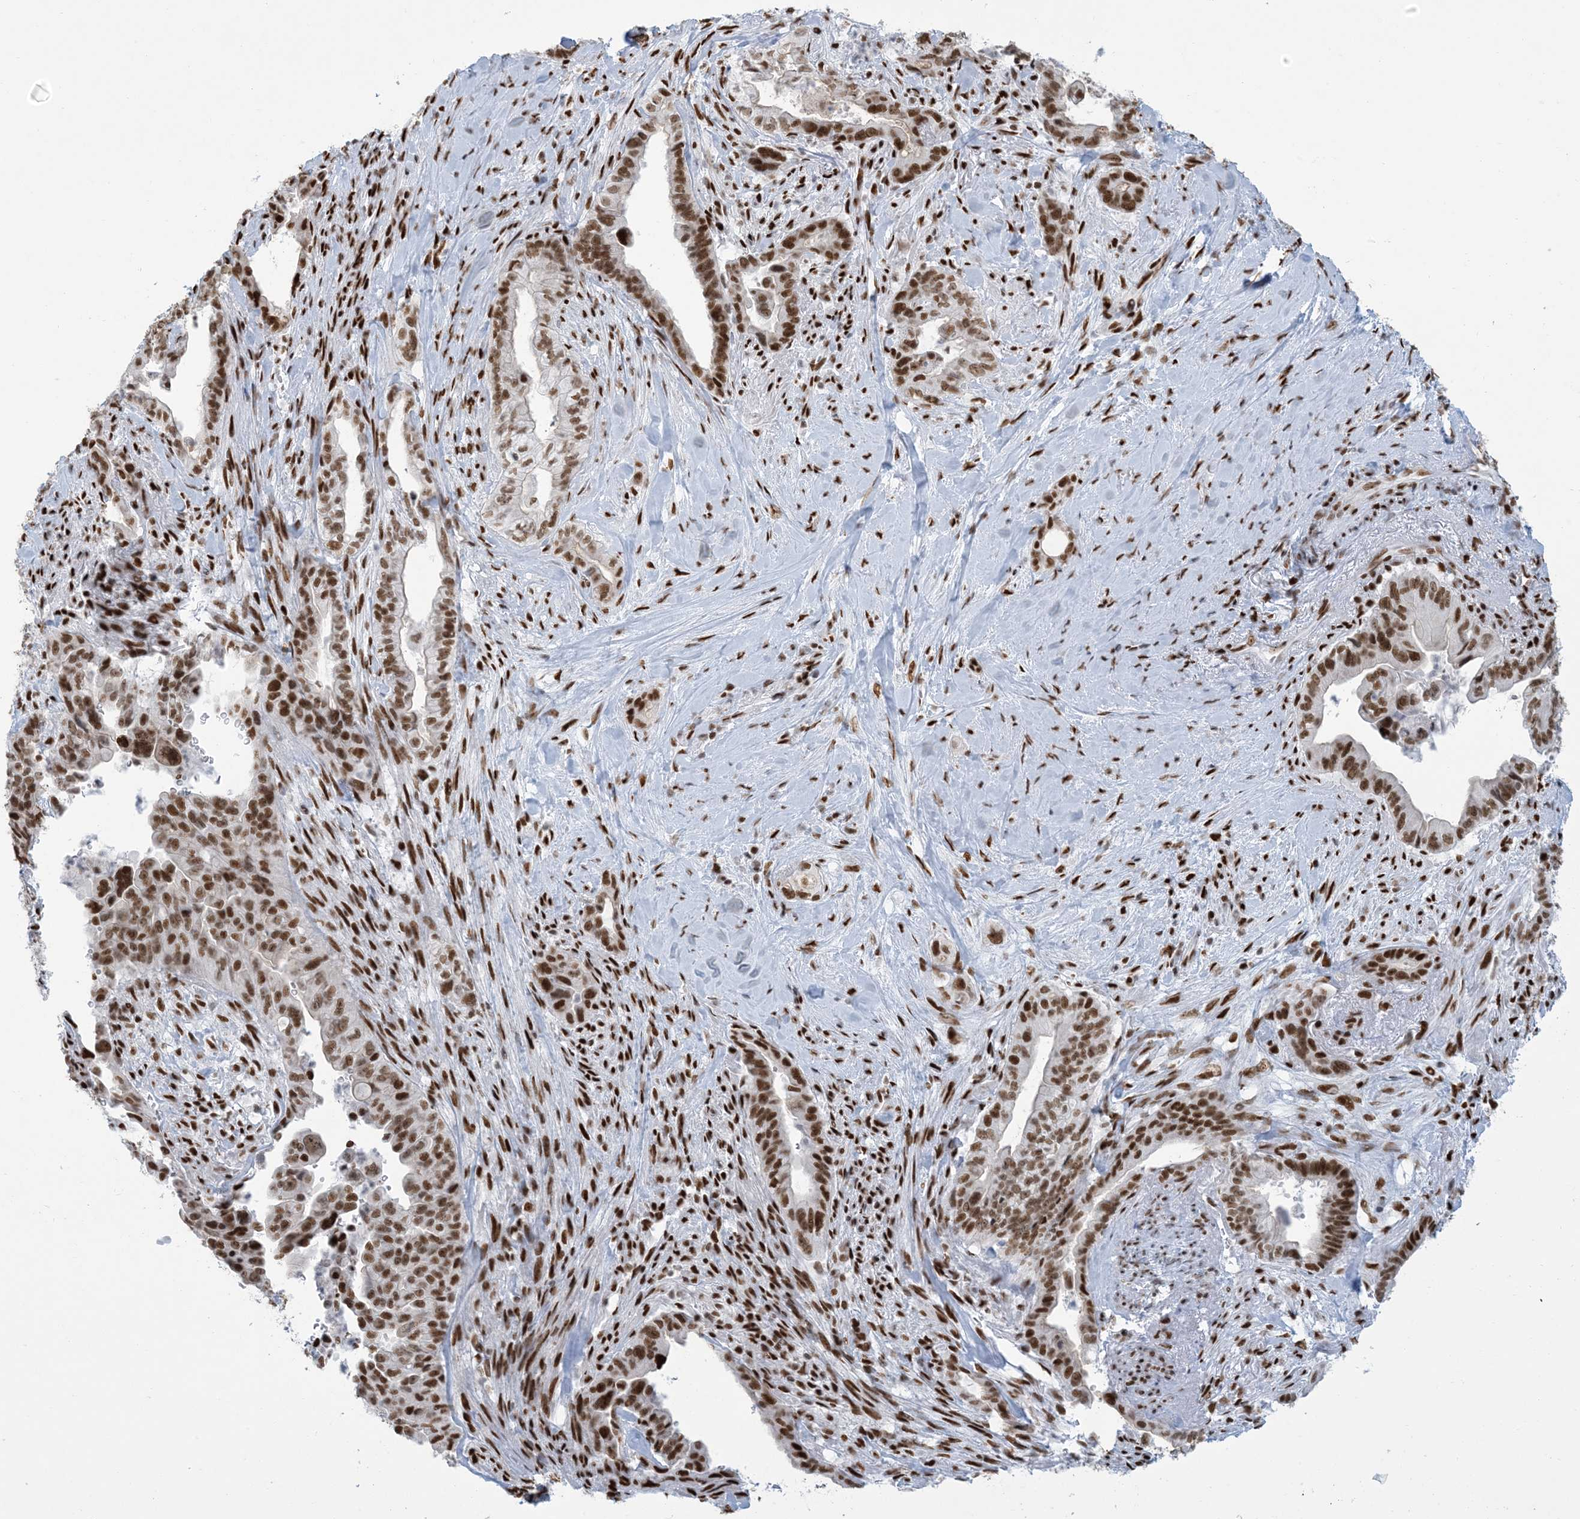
{"staining": {"intensity": "strong", "quantity": ">75%", "location": "nuclear"}, "tissue": "pancreatic cancer", "cell_type": "Tumor cells", "image_type": "cancer", "snomed": [{"axis": "morphology", "description": "Adenocarcinoma, NOS"}, {"axis": "topography", "description": "Pancreas"}], "caption": "Human pancreatic cancer (adenocarcinoma) stained for a protein (brown) shows strong nuclear positive staining in approximately >75% of tumor cells.", "gene": "STAG1", "patient": {"sex": "male", "age": 70}}